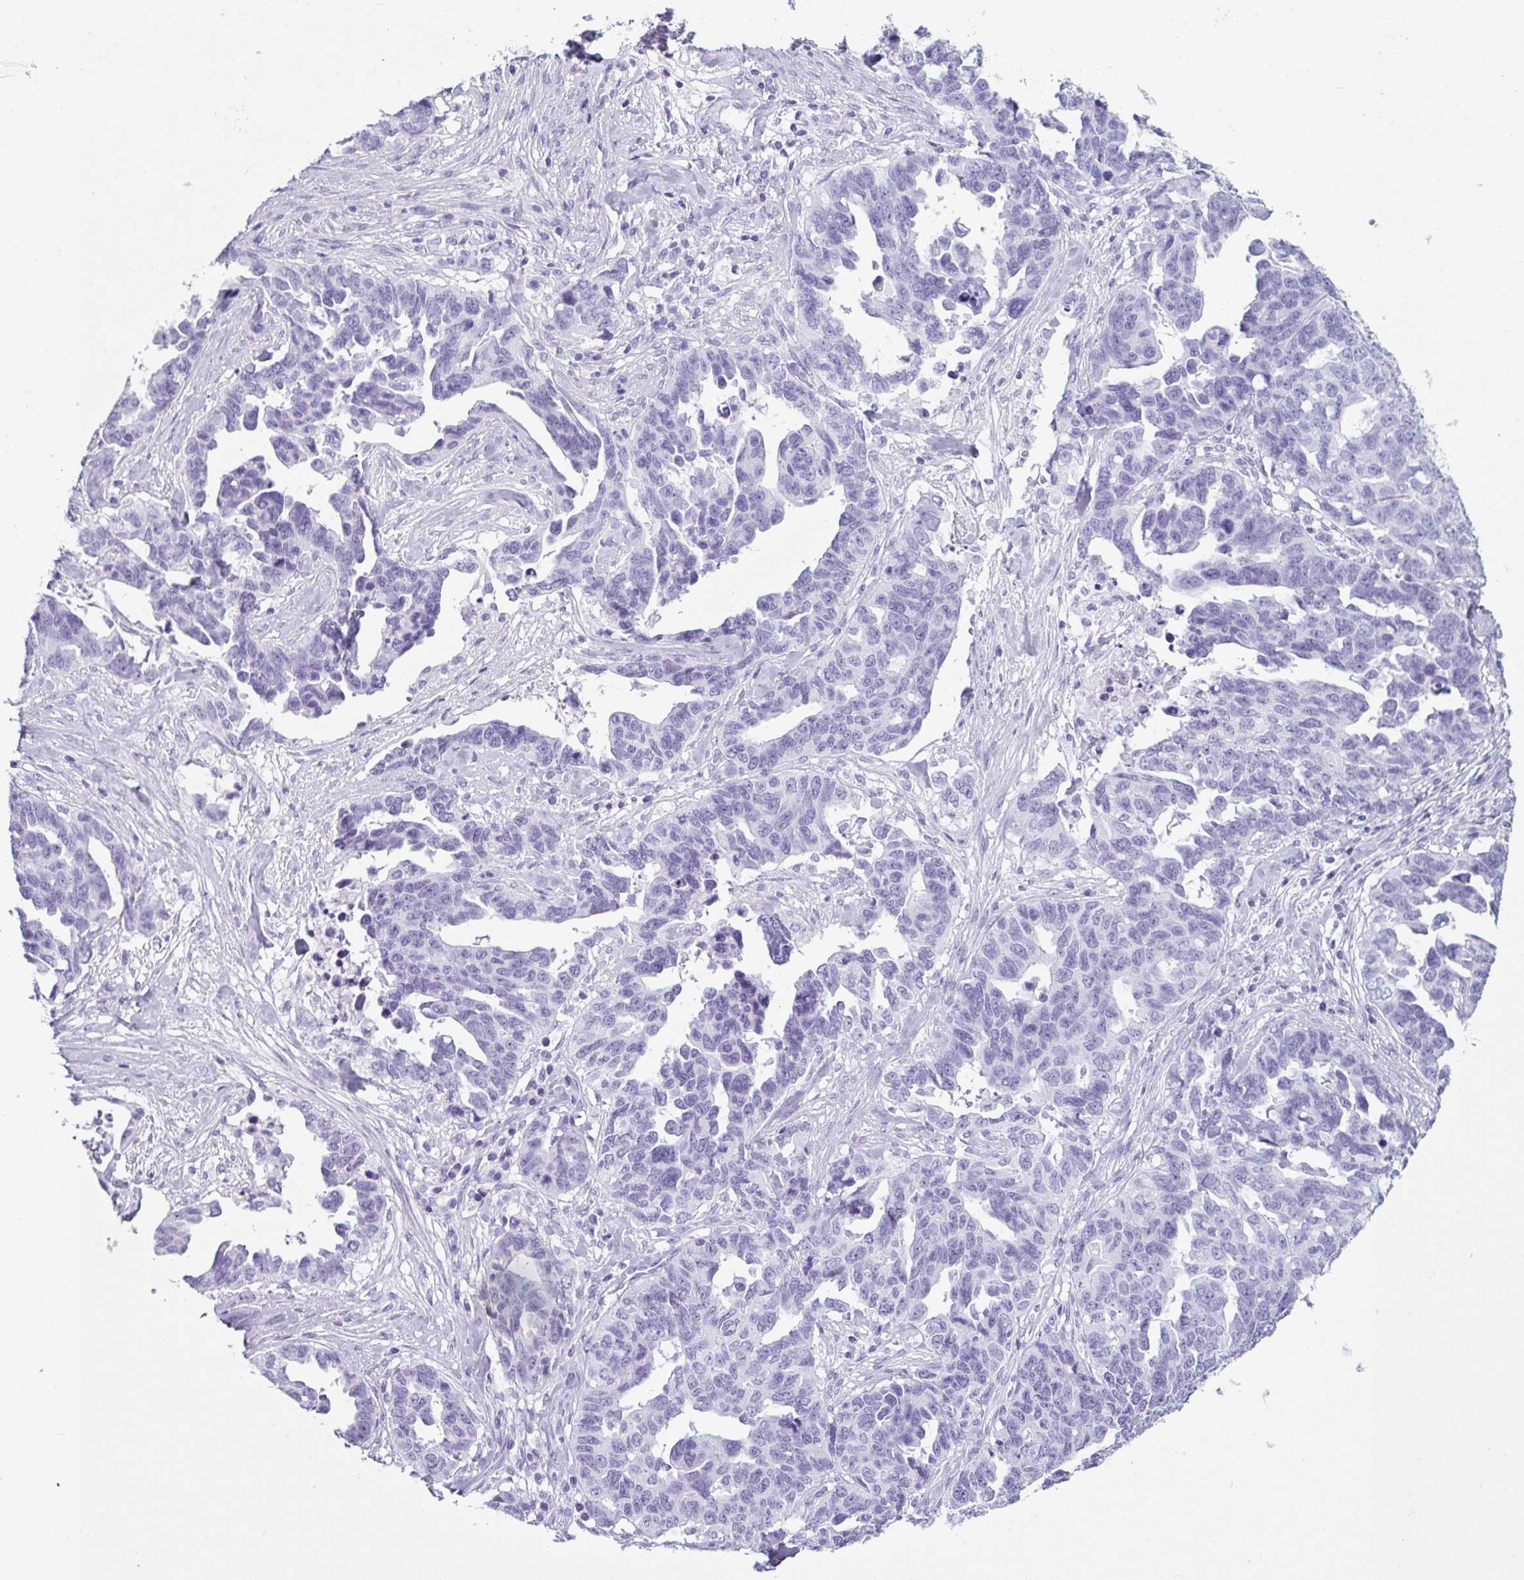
{"staining": {"intensity": "negative", "quantity": "none", "location": "none"}, "tissue": "ovarian cancer", "cell_type": "Tumor cells", "image_type": "cancer", "snomed": [{"axis": "morphology", "description": "Cystadenocarcinoma, serous, NOS"}, {"axis": "topography", "description": "Ovary"}], "caption": "A high-resolution photomicrograph shows IHC staining of ovarian cancer, which reveals no significant positivity in tumor cells. (DAB (3,3'-diaminobenzidine) immunohistochemistry visualized using brightfield microscopy, high magnification).", "gene": "CREG2", "patient": {"sex": "female", "age": 69}}